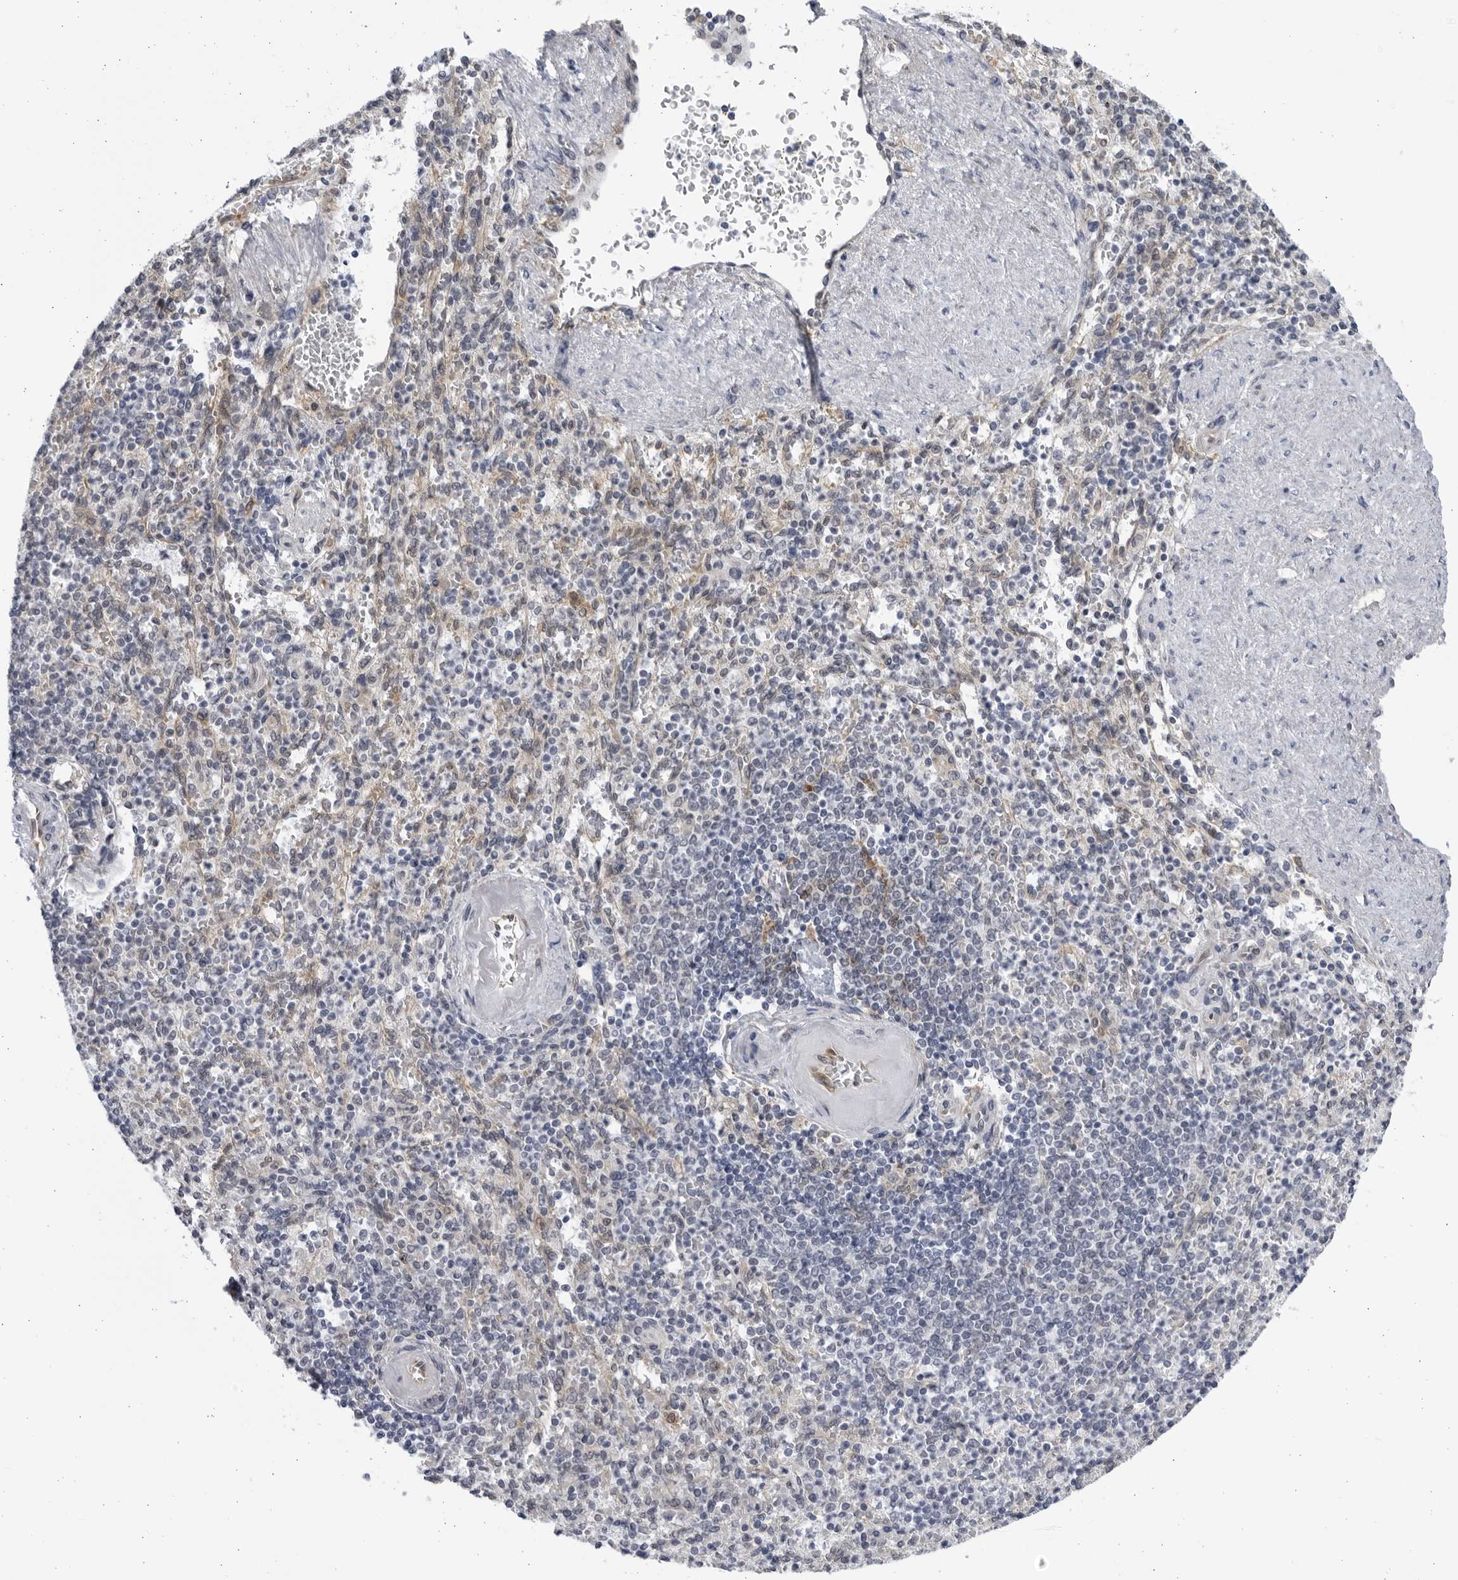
{"staining": {"intensity": "negative", "quantity": "none", "location": "none"}, "tissue": "spleen", "cell_type": "Cells in red pulp", "image_type": "normal", "snomed": [{"axis": "morphology", "description": "Normal tissue, NOS"}, {"axis": "topography", "description": "Spleen"}], "caption": "Spleen stained for a protein using IHC reveals no staining cells in red pulp.", "gene": "BMP2K", "patient": {"sex": "female", "age": 74}}